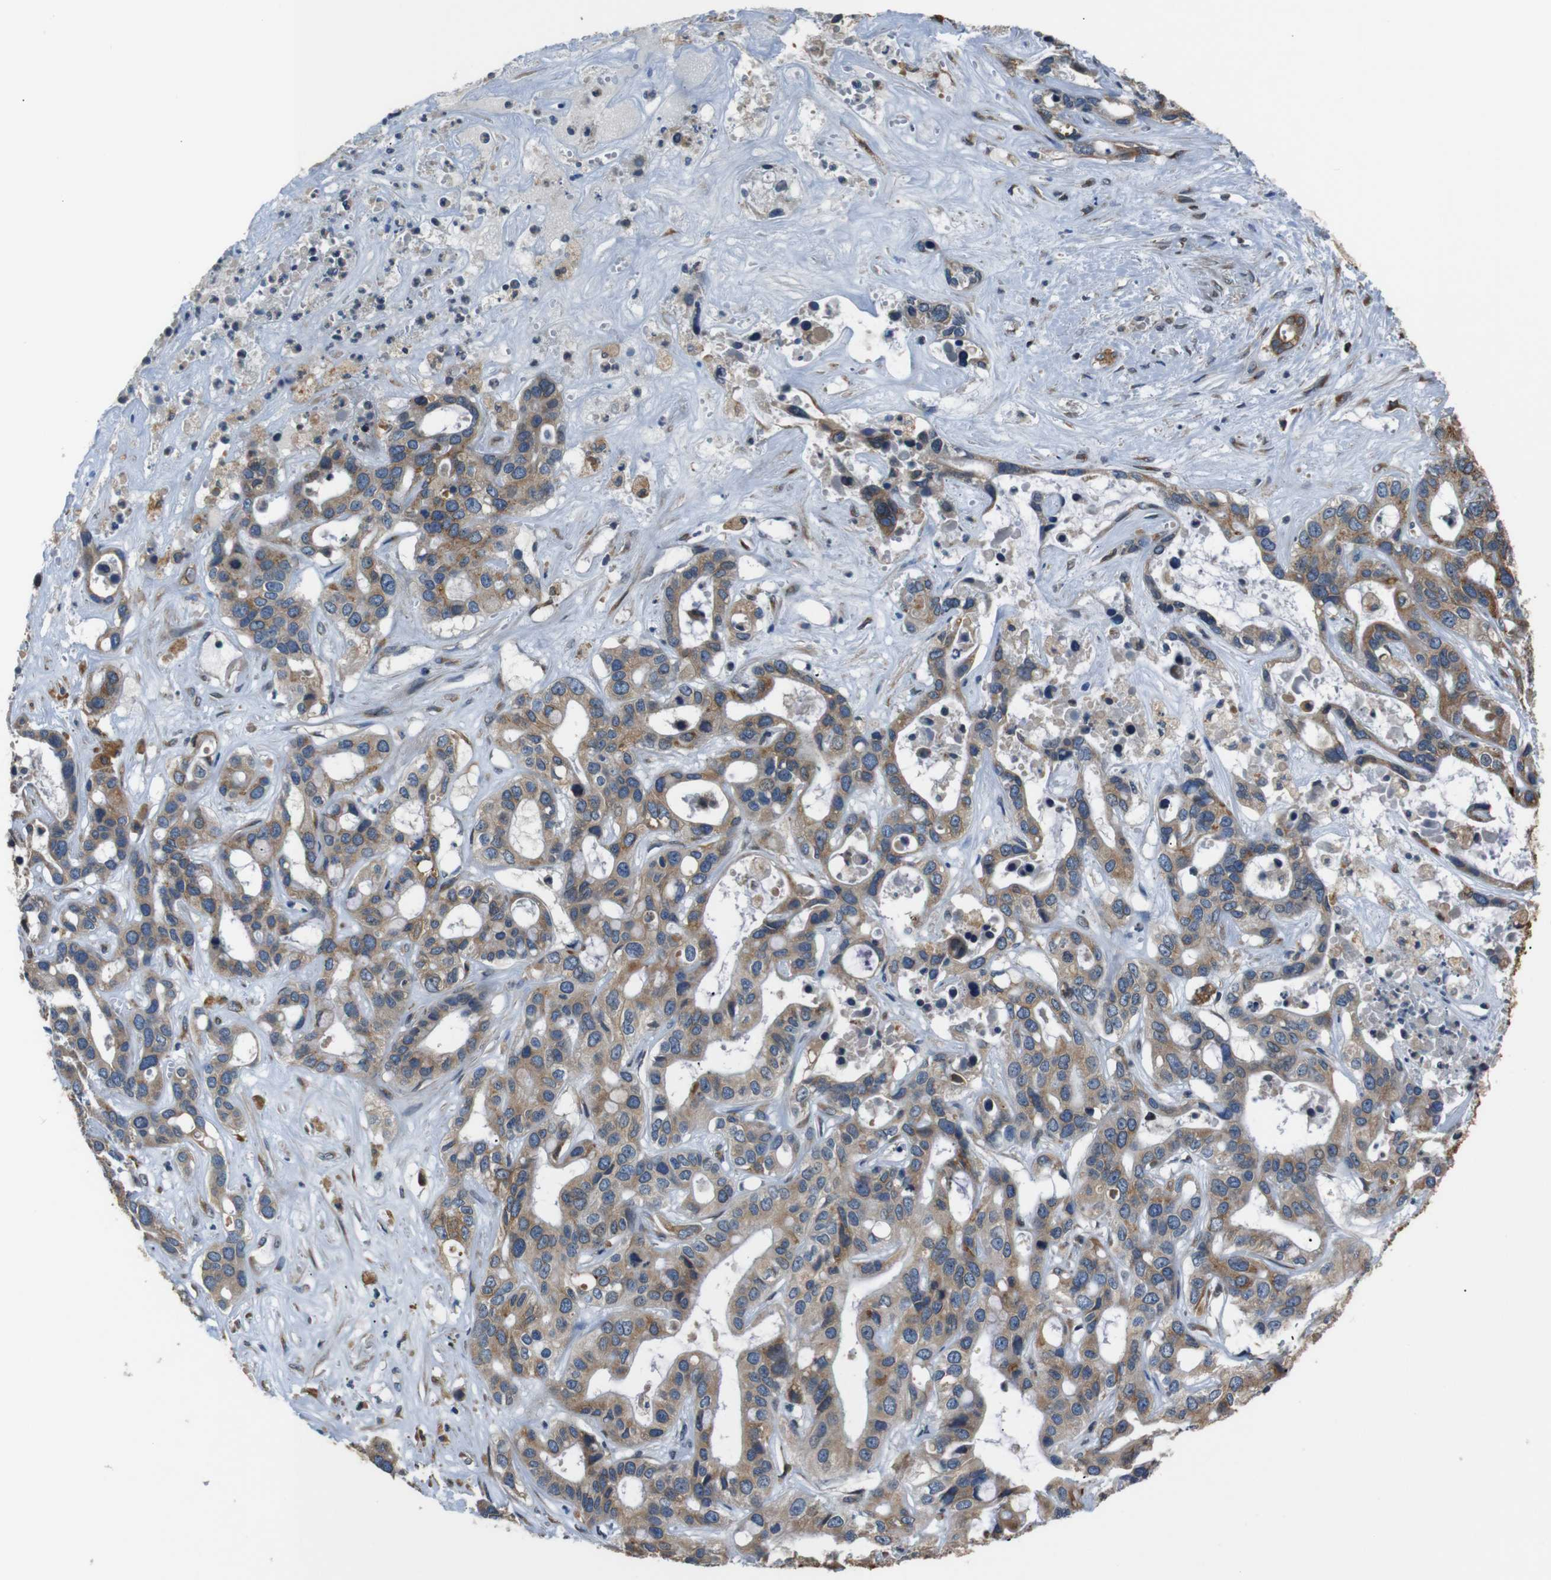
{"staining": {"intensity": "moderate", "quantity": ">75%", "location": "cytoplasmic/membranous"}, "tissue": "liver cancer", "cell_type": "Tumor cells", "image_type": "cancer", "snomed": [{"axis": "morphology", "description": "Cholangiocarcinoma"}, {"axis": "topography", "description": "Liver"}], "caption": "A brown stain shows moderate cytoplasmic/membranous positivity of a protein in human liver cholangiocarcinoma tumor cells.", "gene": "TMED2", "patient": {"sex": "female", "age": 65}}